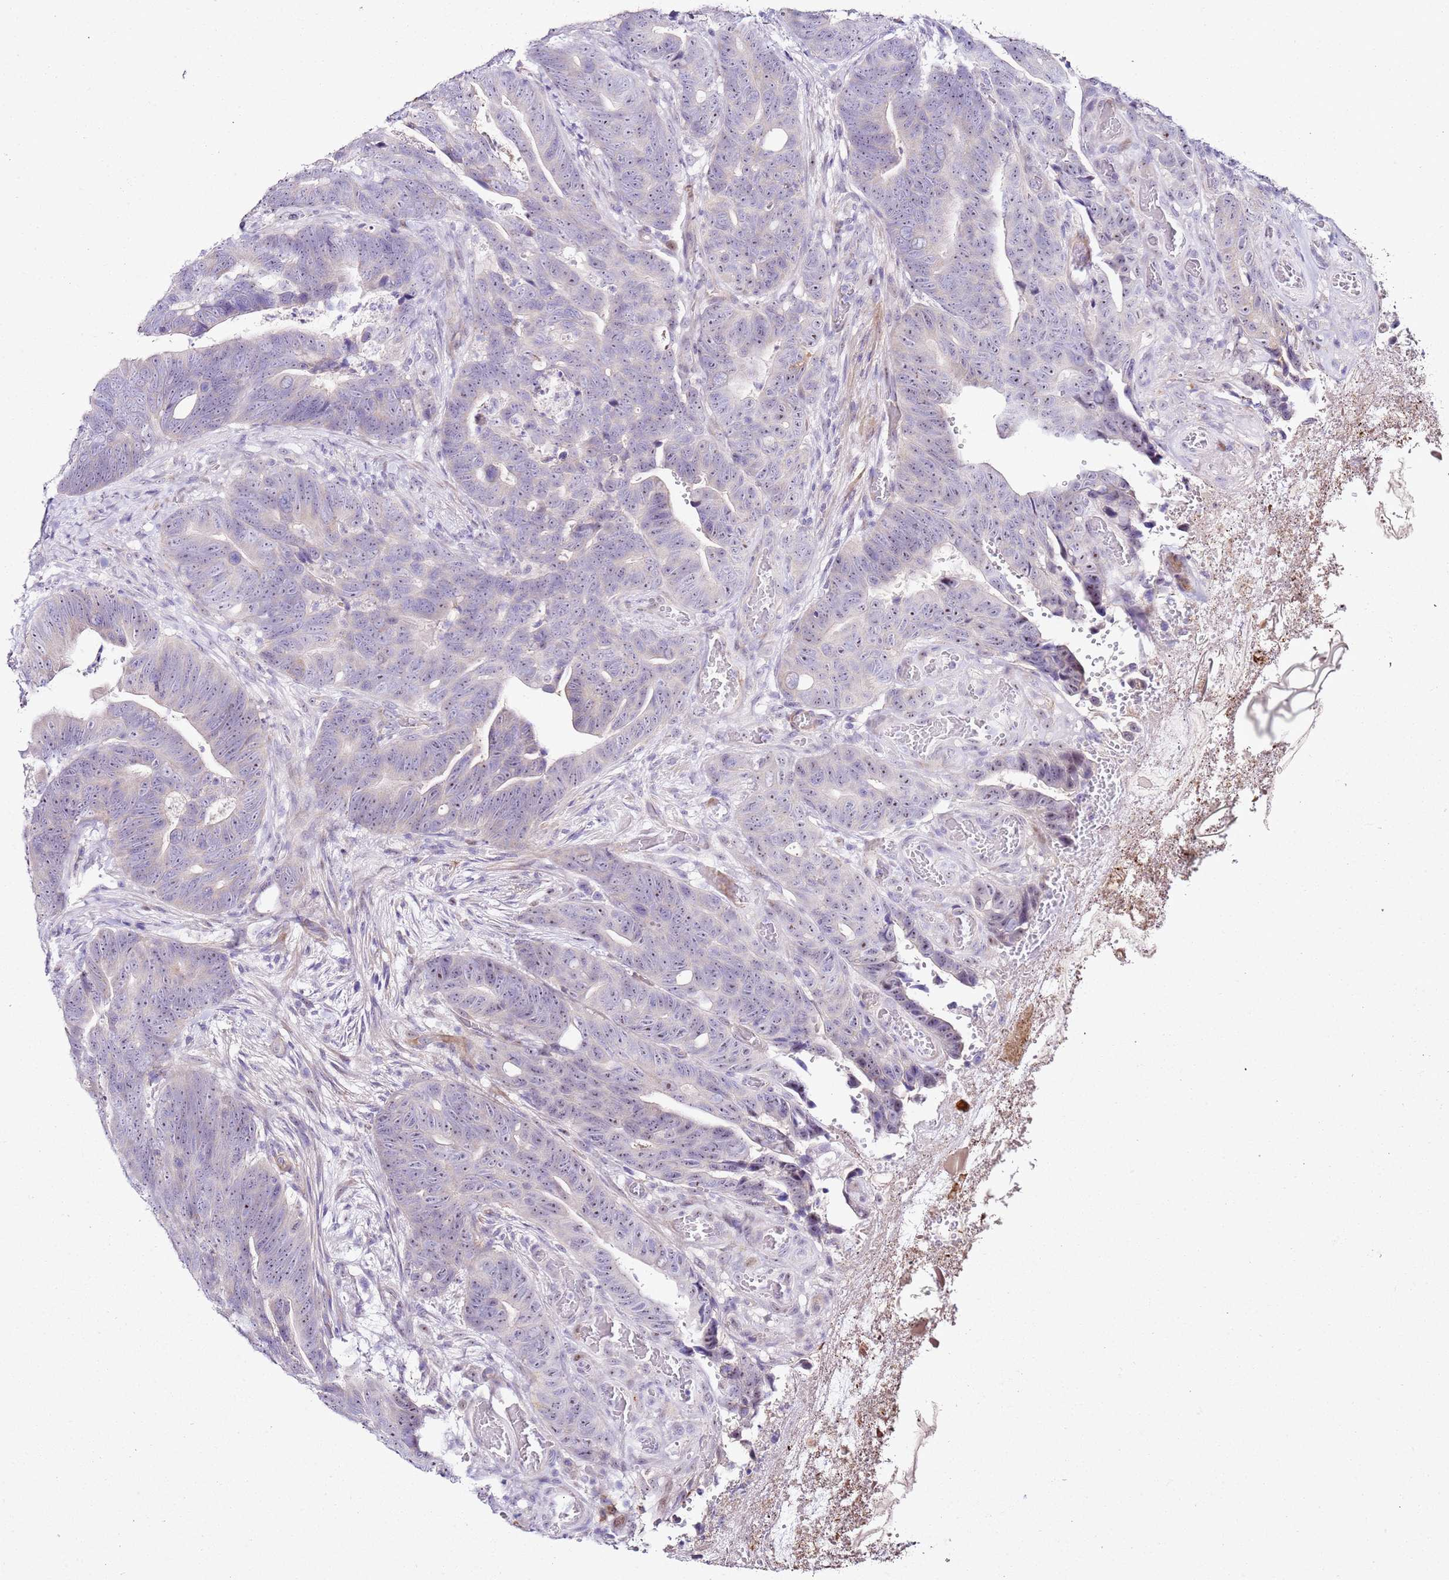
{"staining": {"intensity": "weak", "quantity": "<25%", "location": "nuclear"}, "tissue": "colorectal cancer", "cell_type": "Tumor cells", "image_type": "cancer", "snomed": [{"axis": "morphology", "description": "Adenocarcinoma, NOS"}, {"axis": "topography", "description": "Colon"}], "caption": "An immunohistochemistry image of colorectal cancer is shown. There is no staining in tumor cells of colorectal cancer. (DAB (3,3'-diaminobenzidine) IHC, high magnification).", "gene": "HGD", "patient": {"sex": "female", "age": 82}}